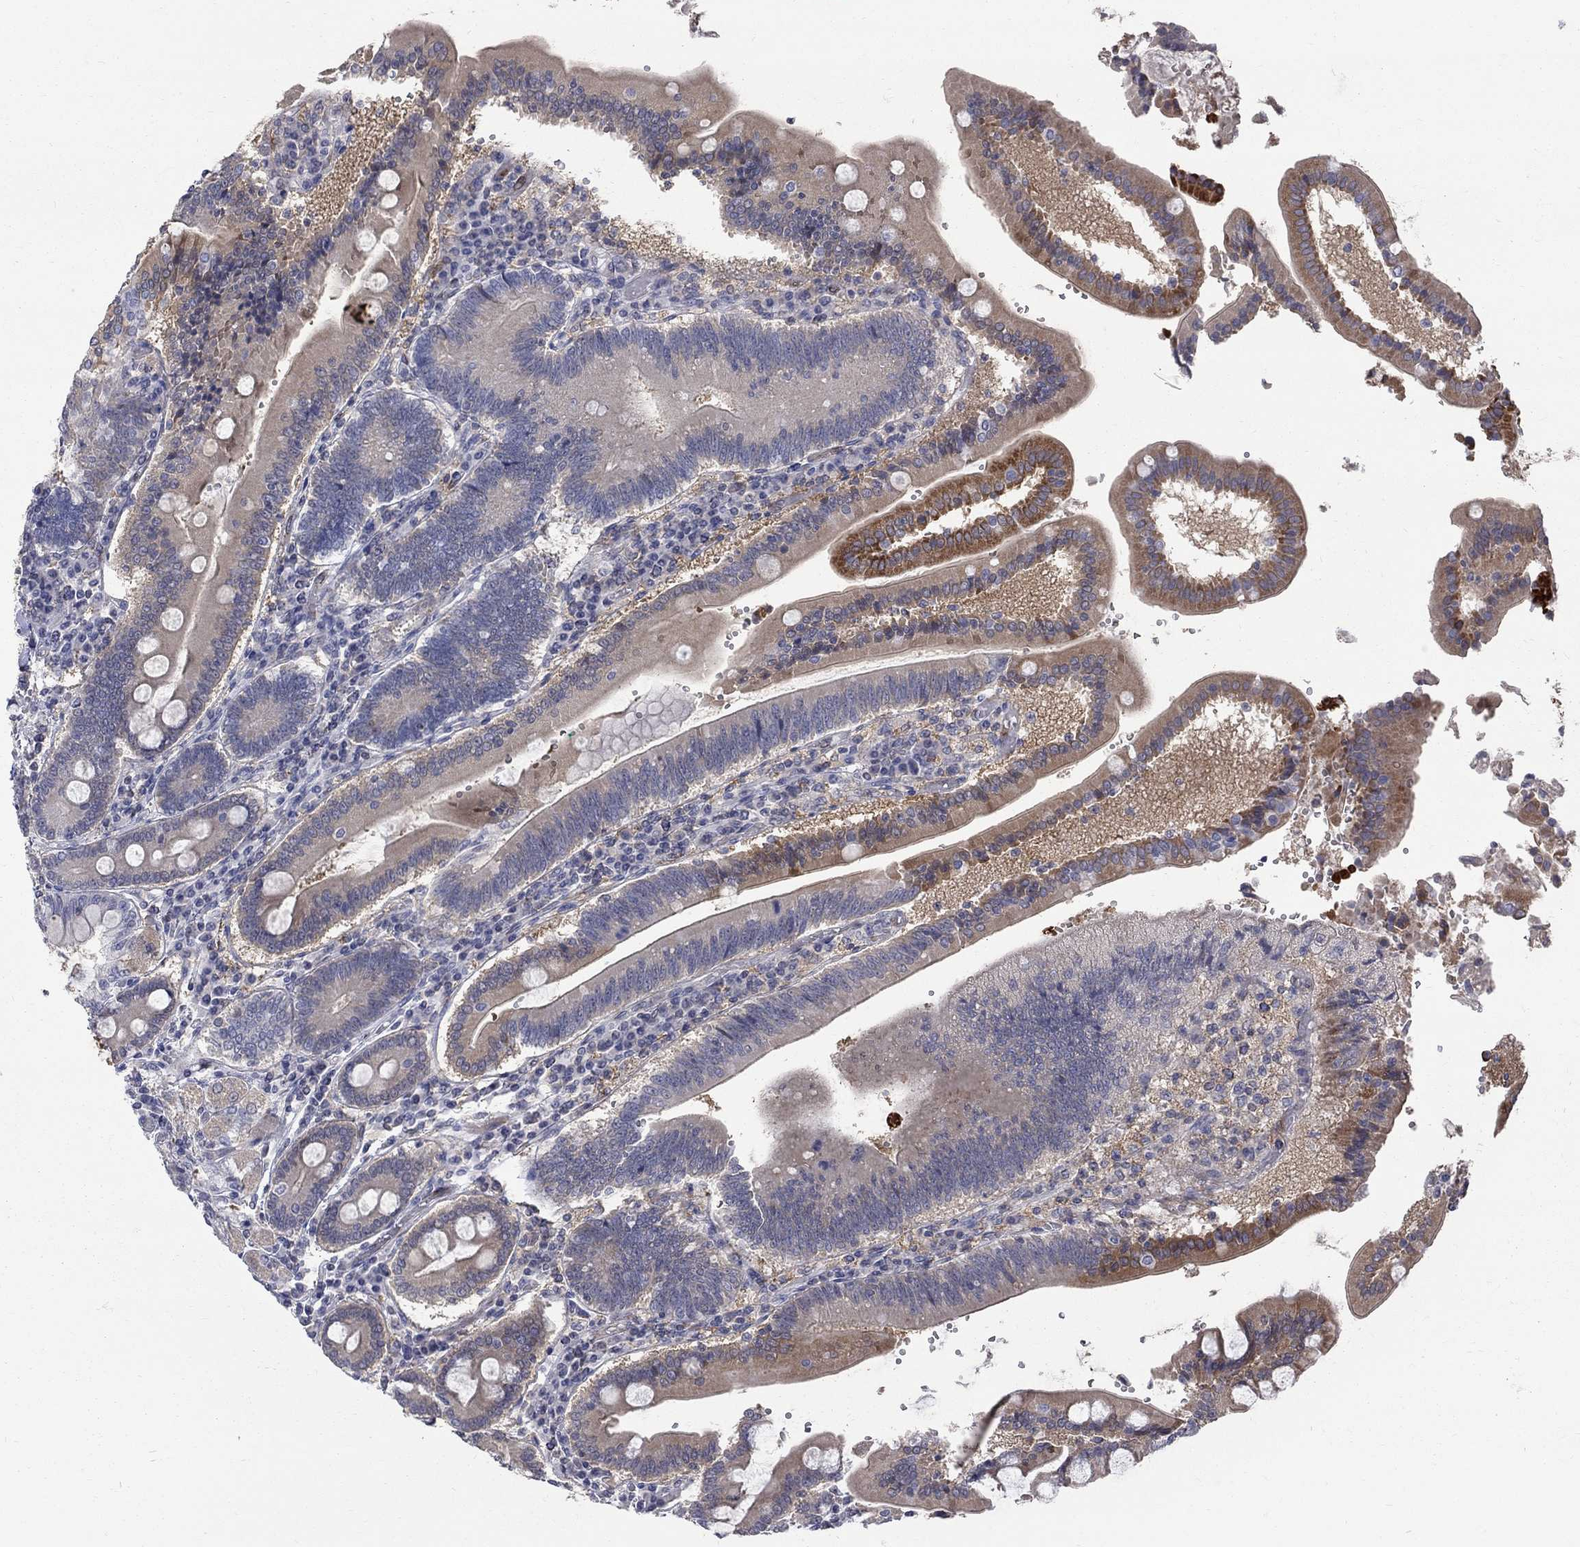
{"staining": {"intensity": "strong", "quantity": "<25%", "location": "cytoplasmic/membranous"}, "tissue": "duodenum", "cell_type": "Glandular cells", "image_type": "normal", "snomed": [{"axis": "morphology", "description": "Normal tissue, NOS"}, {"axis": "topography", "description": "Duodenum"}], "caption": "A photomicrograph showing strong cytoplasmic/membranous positivity in approximately <25% of glandular cells in normal duodenum, as visualized by brown immunohistochemical staining.", "gene": "HKDC1", "patient": {"sex": "female", "age": 62}}